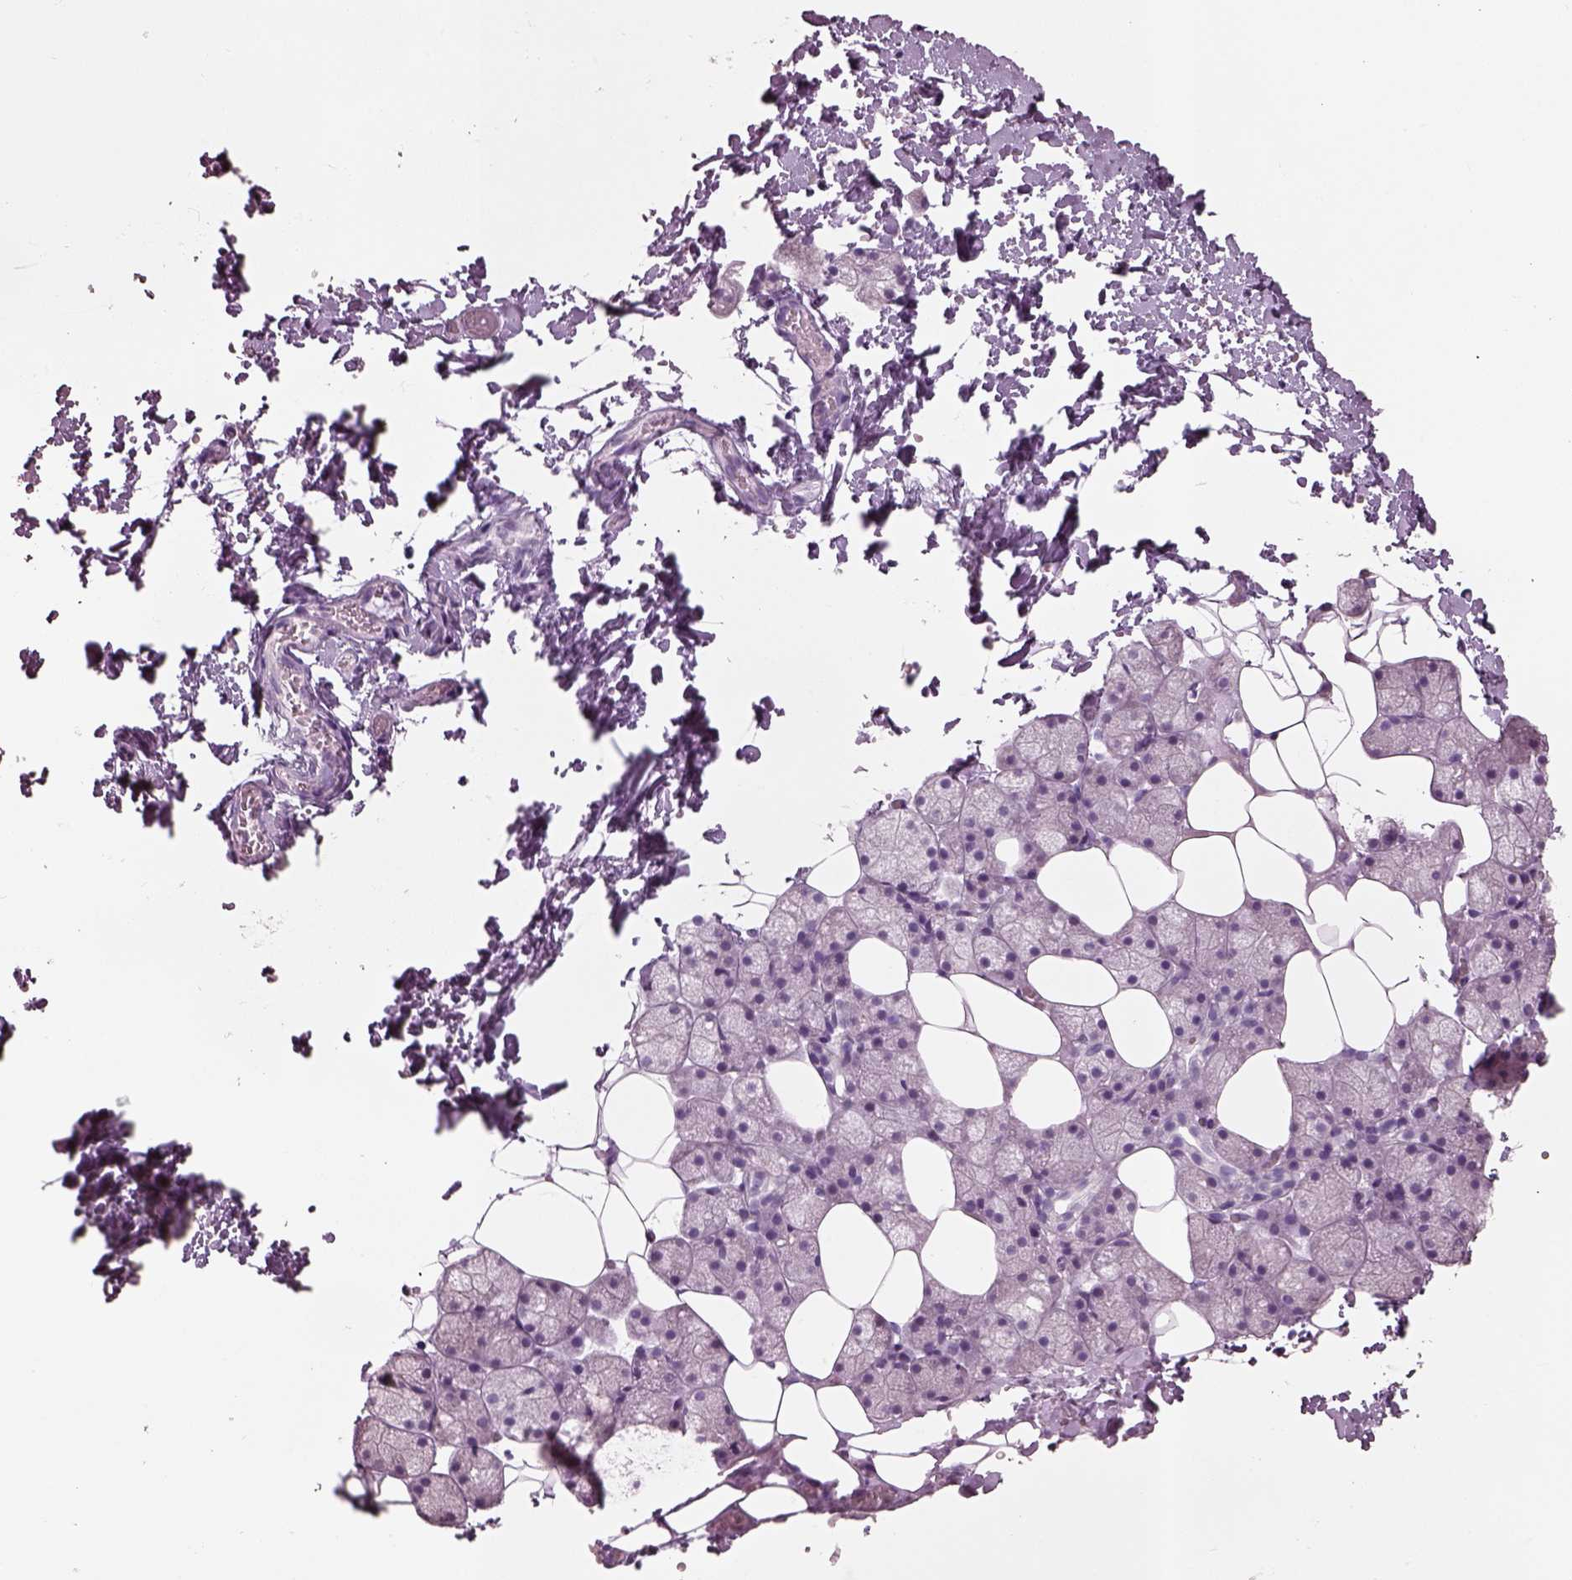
{"staining": {"intensity": "negative", "quantity": "none", "location": "none"}, "tissue": "salivary gland", "cell_type": "Glandular cells", "image_type": "normal", "snomed": [{"axis": "morphology", "description": "Normal tissue, NOS"}, {"axis": "topography", "description": "Salivary gland"}], "caption": "Benign salivary gland was stained to show a protein in brown. There is no significant staining in glandular cells.", "gene": "SLC27A2", "patient": {"sex": "male", "age": 38}}